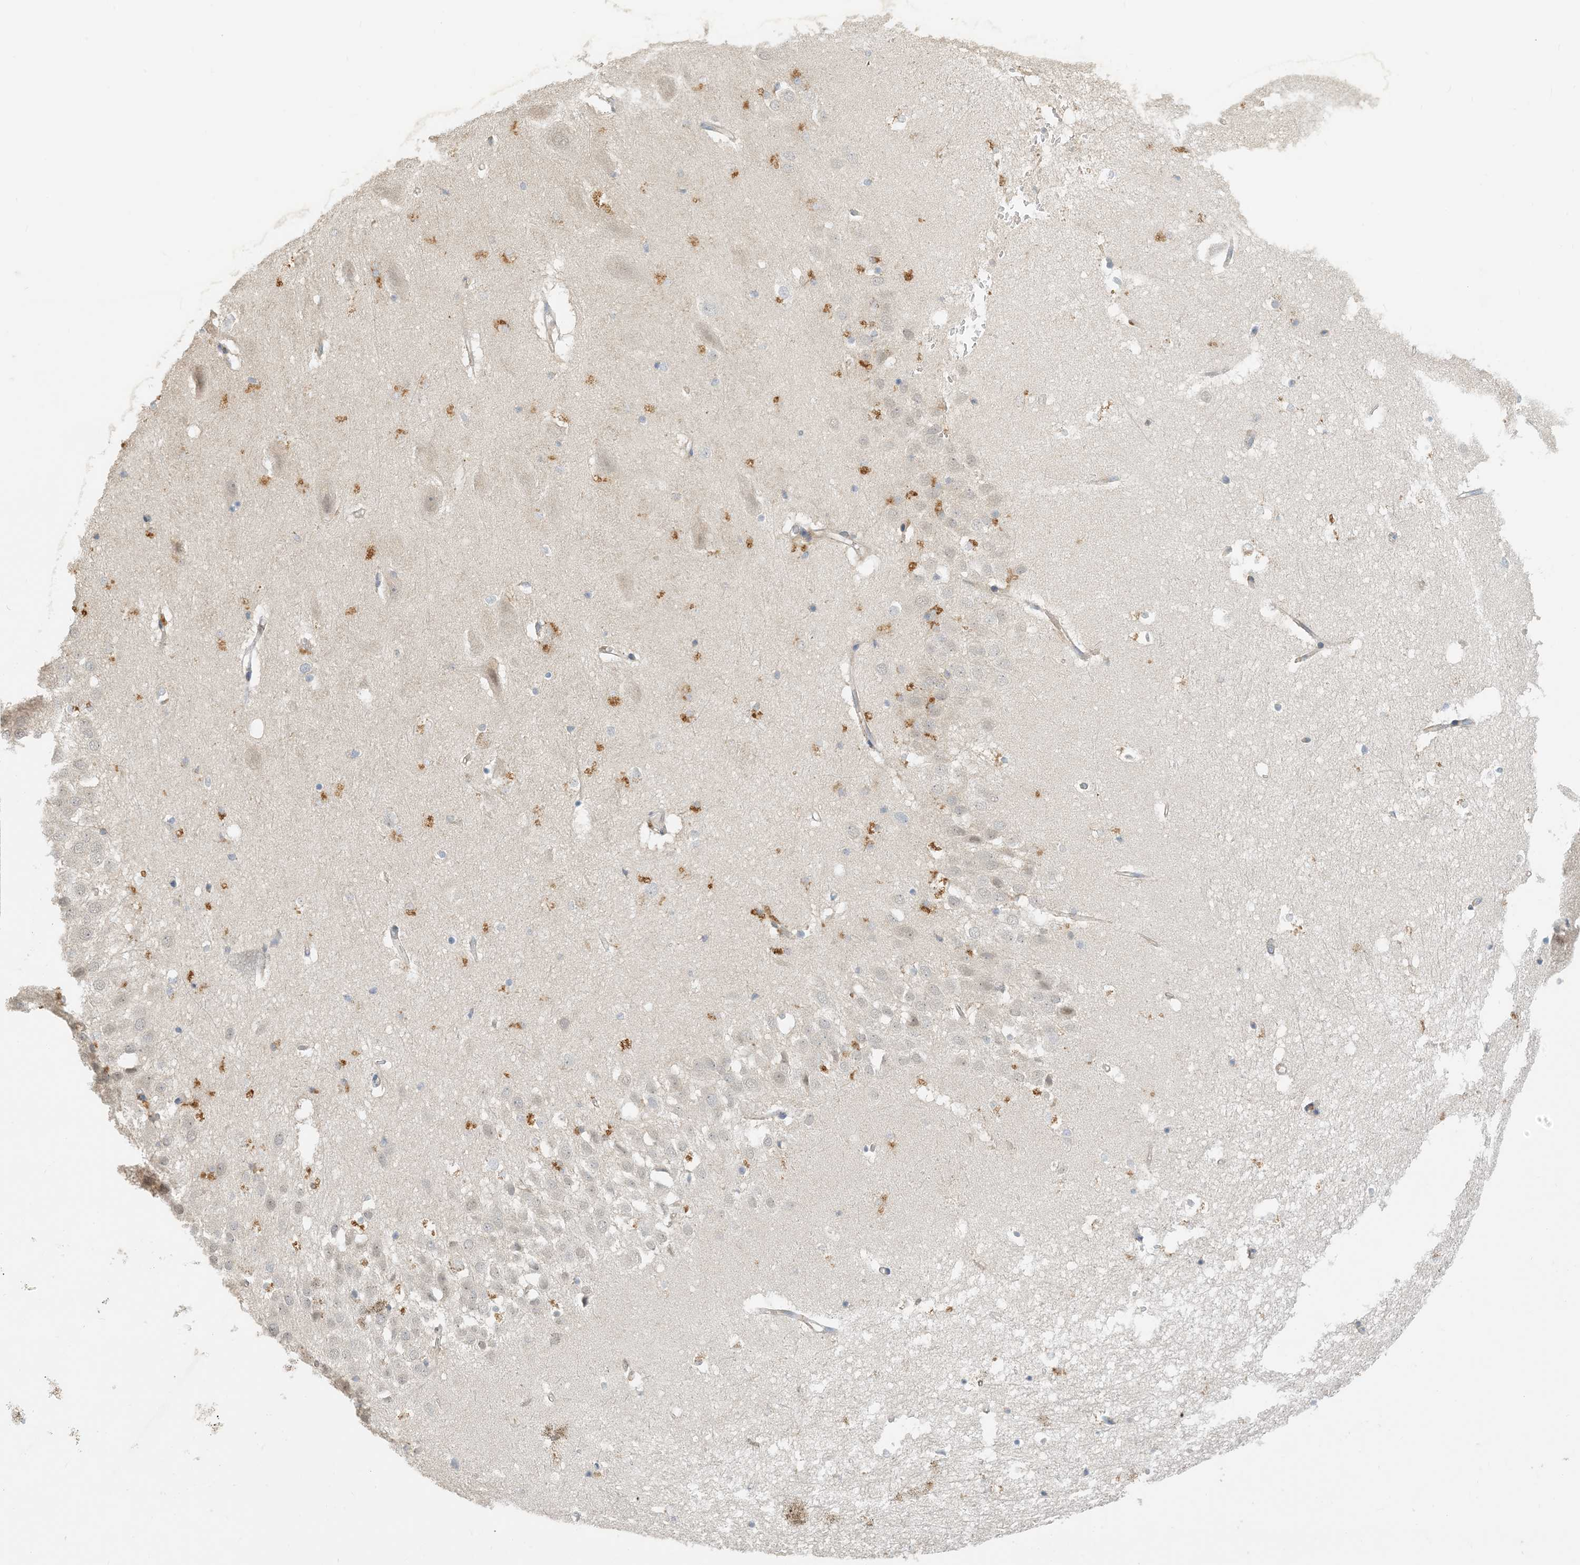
{"staining": {"intensity": "negative", "quantity": "none", "location": "none"}, "tissue": "hippocampus", "cell_type": "Glial cells", "image_type": "normal", "snomed": [{"axis": "morphology", "description": "Normal tissue, NOS"}, {"axis": "topography", "description": "Hippocampus"}], "caption": "A high-resolution micrograph shows IHC staining of normal hippocampus, which reveals no significant positivity in glial cells.", "gene": "SPPL2A", "patient": {"sex": "female", "age": 52}}